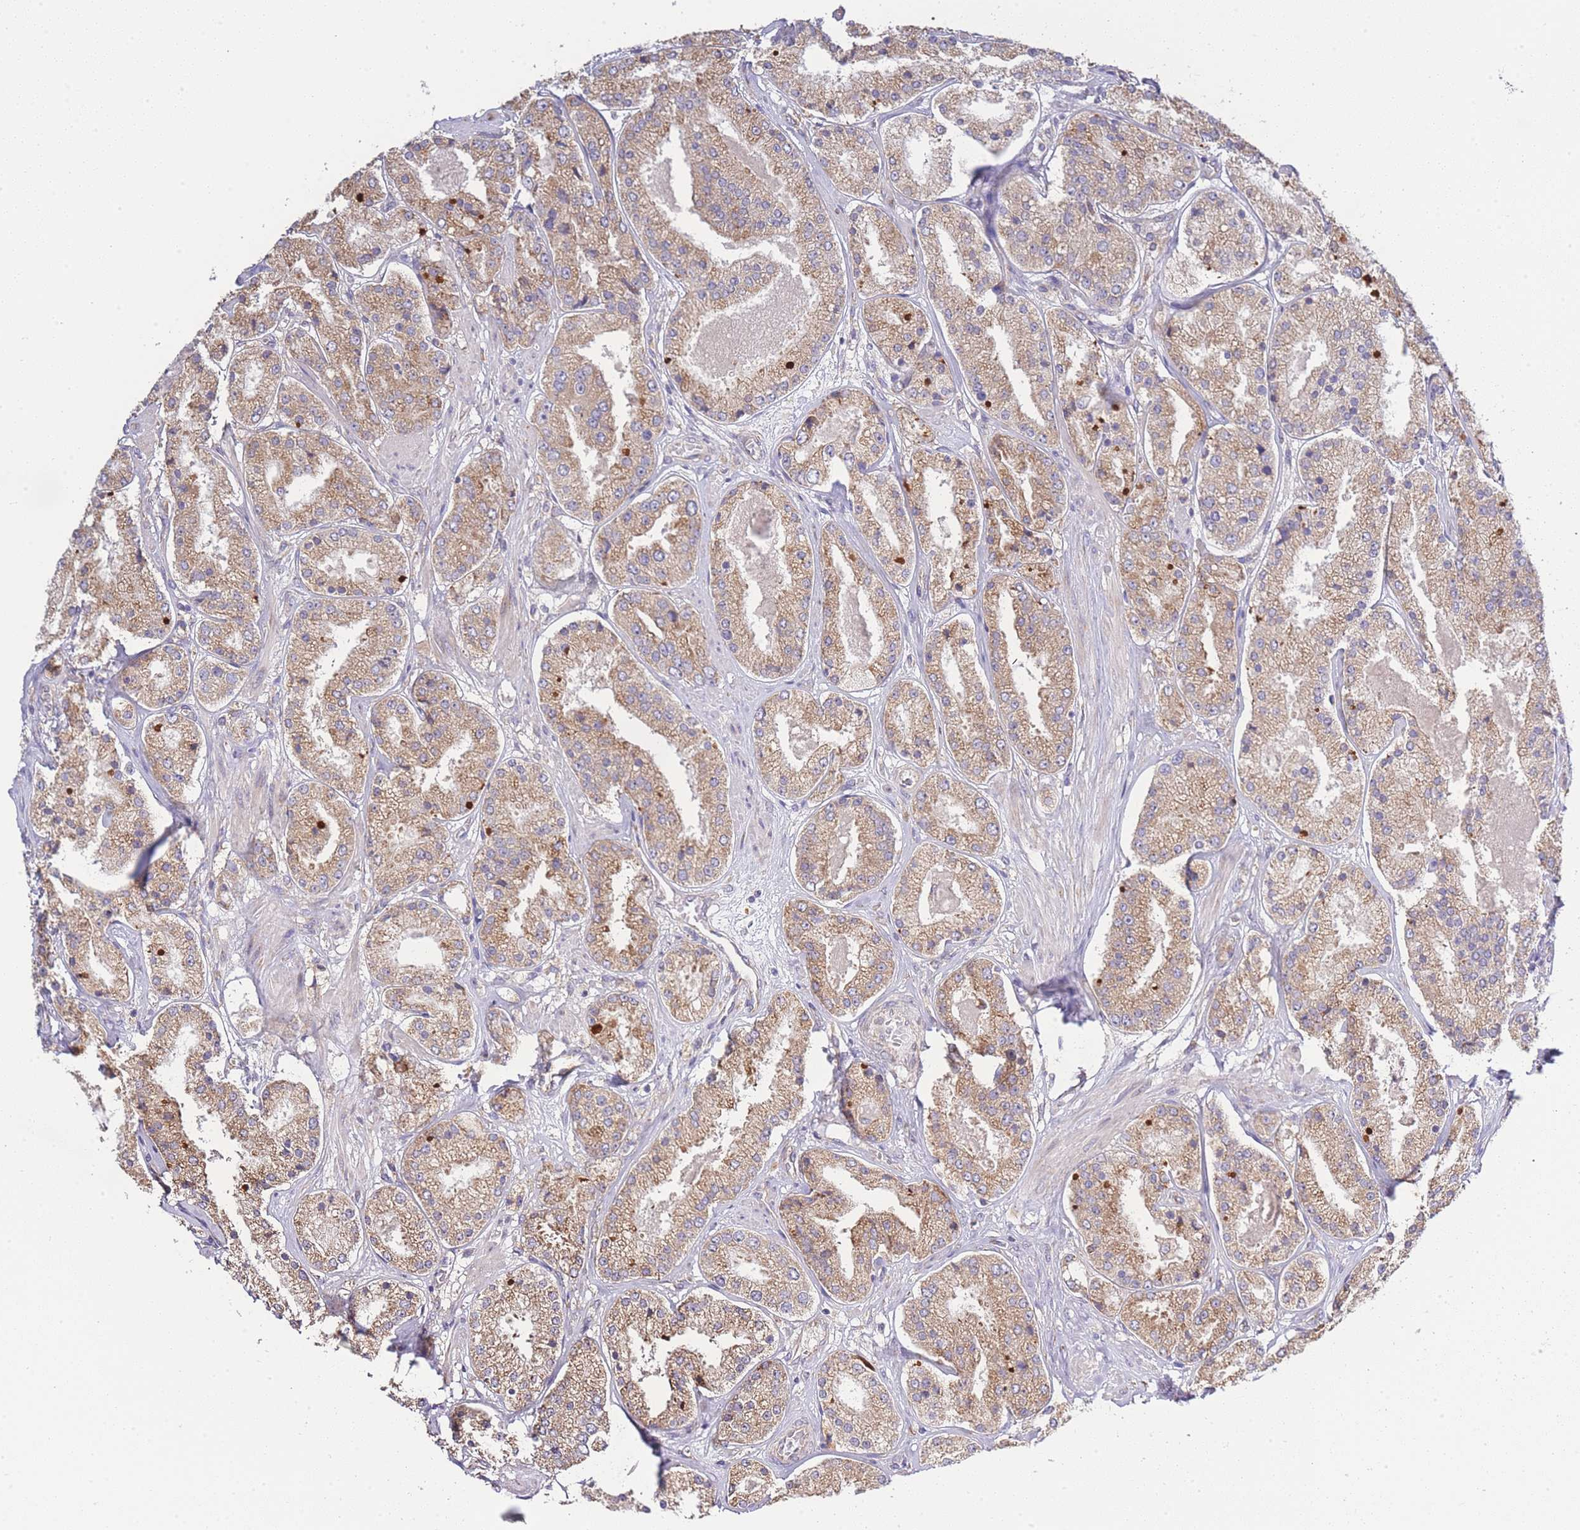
{"staining": {"intensity": "moderate", "quantity": ">75%", "location": "cytoplasmic/membranous"}, "tissue": "prostate cancer", "cell_type": "Tumor cells", "image_type": "cancer", "snomed": [{"axis": "morphology", "description": "Adenocarcinoma, High grade"}, {"axis": "topography", "description": "Prostate"}], "caption": "Protein staining shows moderate cytoplasmic/membranous positivity in about >75% of tumor cells in high-grade adenocarcinoma (prostate).", "gene": "BEX1", "patient": {"sex": "male", "age": 63}}